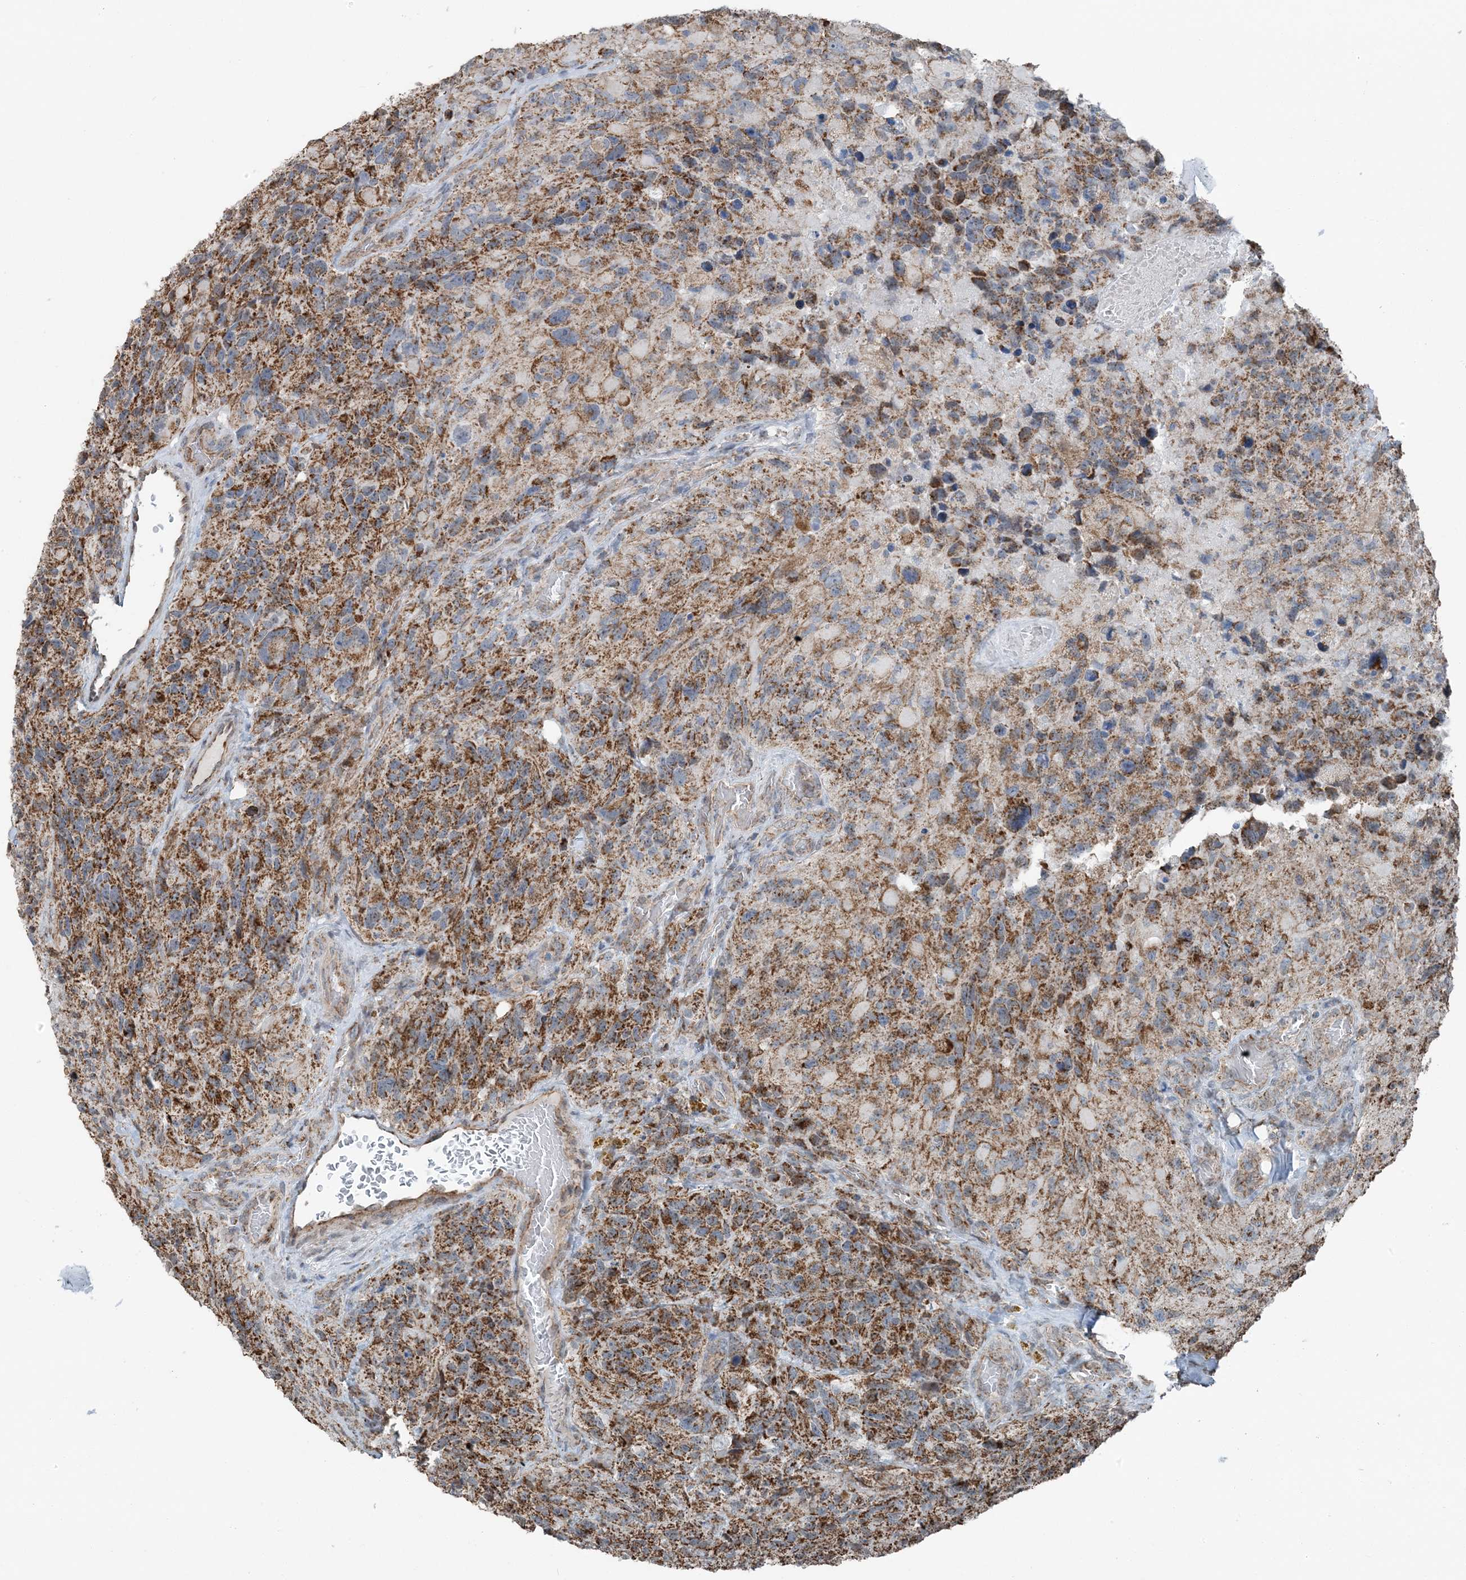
{"staining": {"intensity": "moderate", "quantity": "25%-75%", "location": "cytoplasmic/membranous"}, "tissue": "glioma", "cell_type": "Tumor cells", "image_type": "cancer", "snomed": [{"axis": "morphology", "description": "Glioma, malignant, High grade"}, {"axis": "topography", "description": "Brain"}], "caption": "The image displays staining of high-grade glioma (malignant), revealing moderate cytoplasmic/membranous protein staining (brown color) within tumor cells.", "gene": "PILRB", "patient": {"sex": "male", "age": 69}}